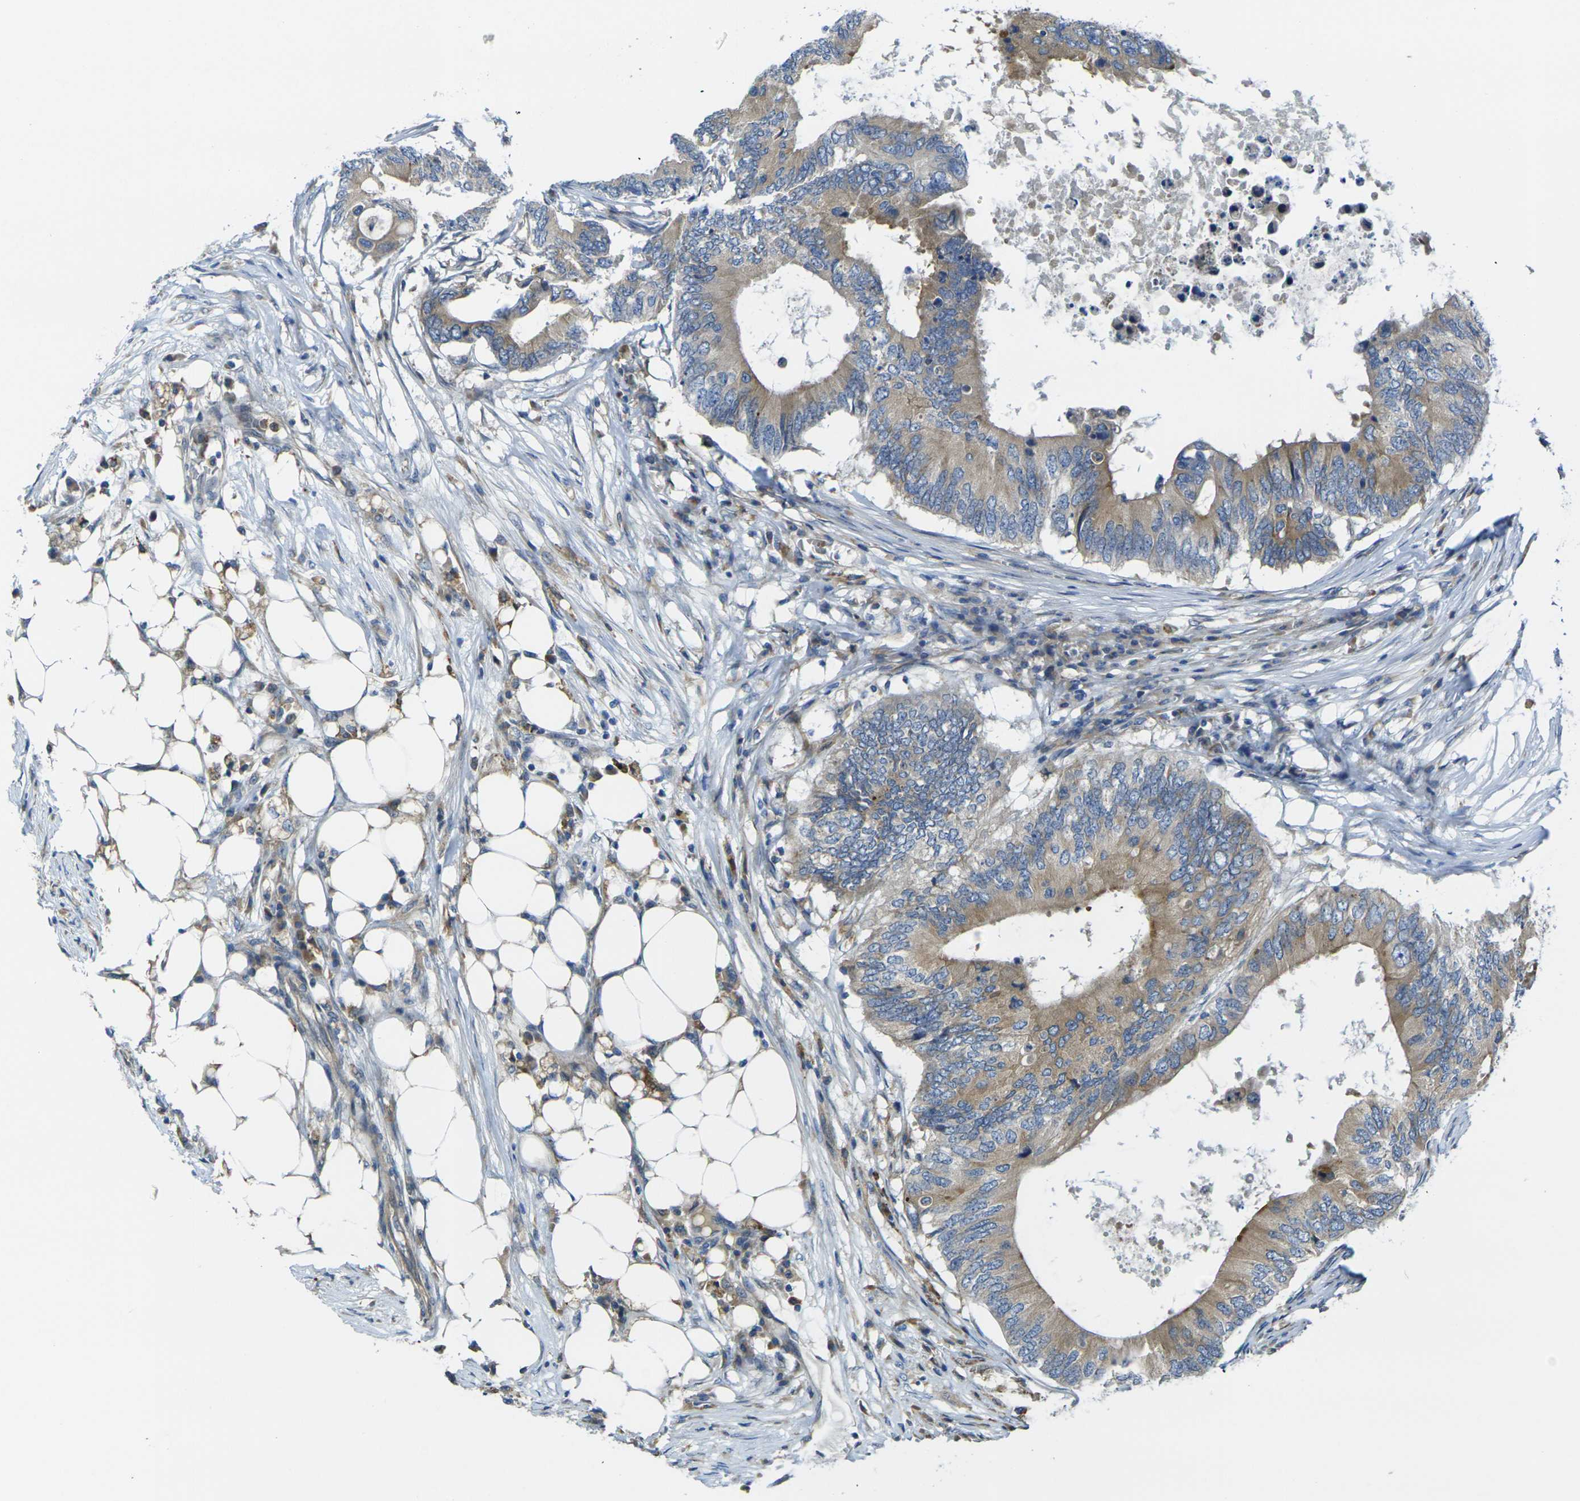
{"staining": {"intensity": "moderate", "quantity": ">75%", "location": "cytoplasmic/membranous"}, "tissue": "colorectal cancer", "cell_type": "Tumor cells", "image_type": "cancer", "snomed": [{"axis": "morphology", "description": "Adenocarcinoma, NOS"}, {"axis": "topography", "description": "Colon"}], "caption": "Colorectal adenocarcinoma stained for a protein demonstrates moderate cytoplasmic/membranous positivity in tumor cells.", "gene": "FZD1", "patient": {"sex": "male", "age": 71}}